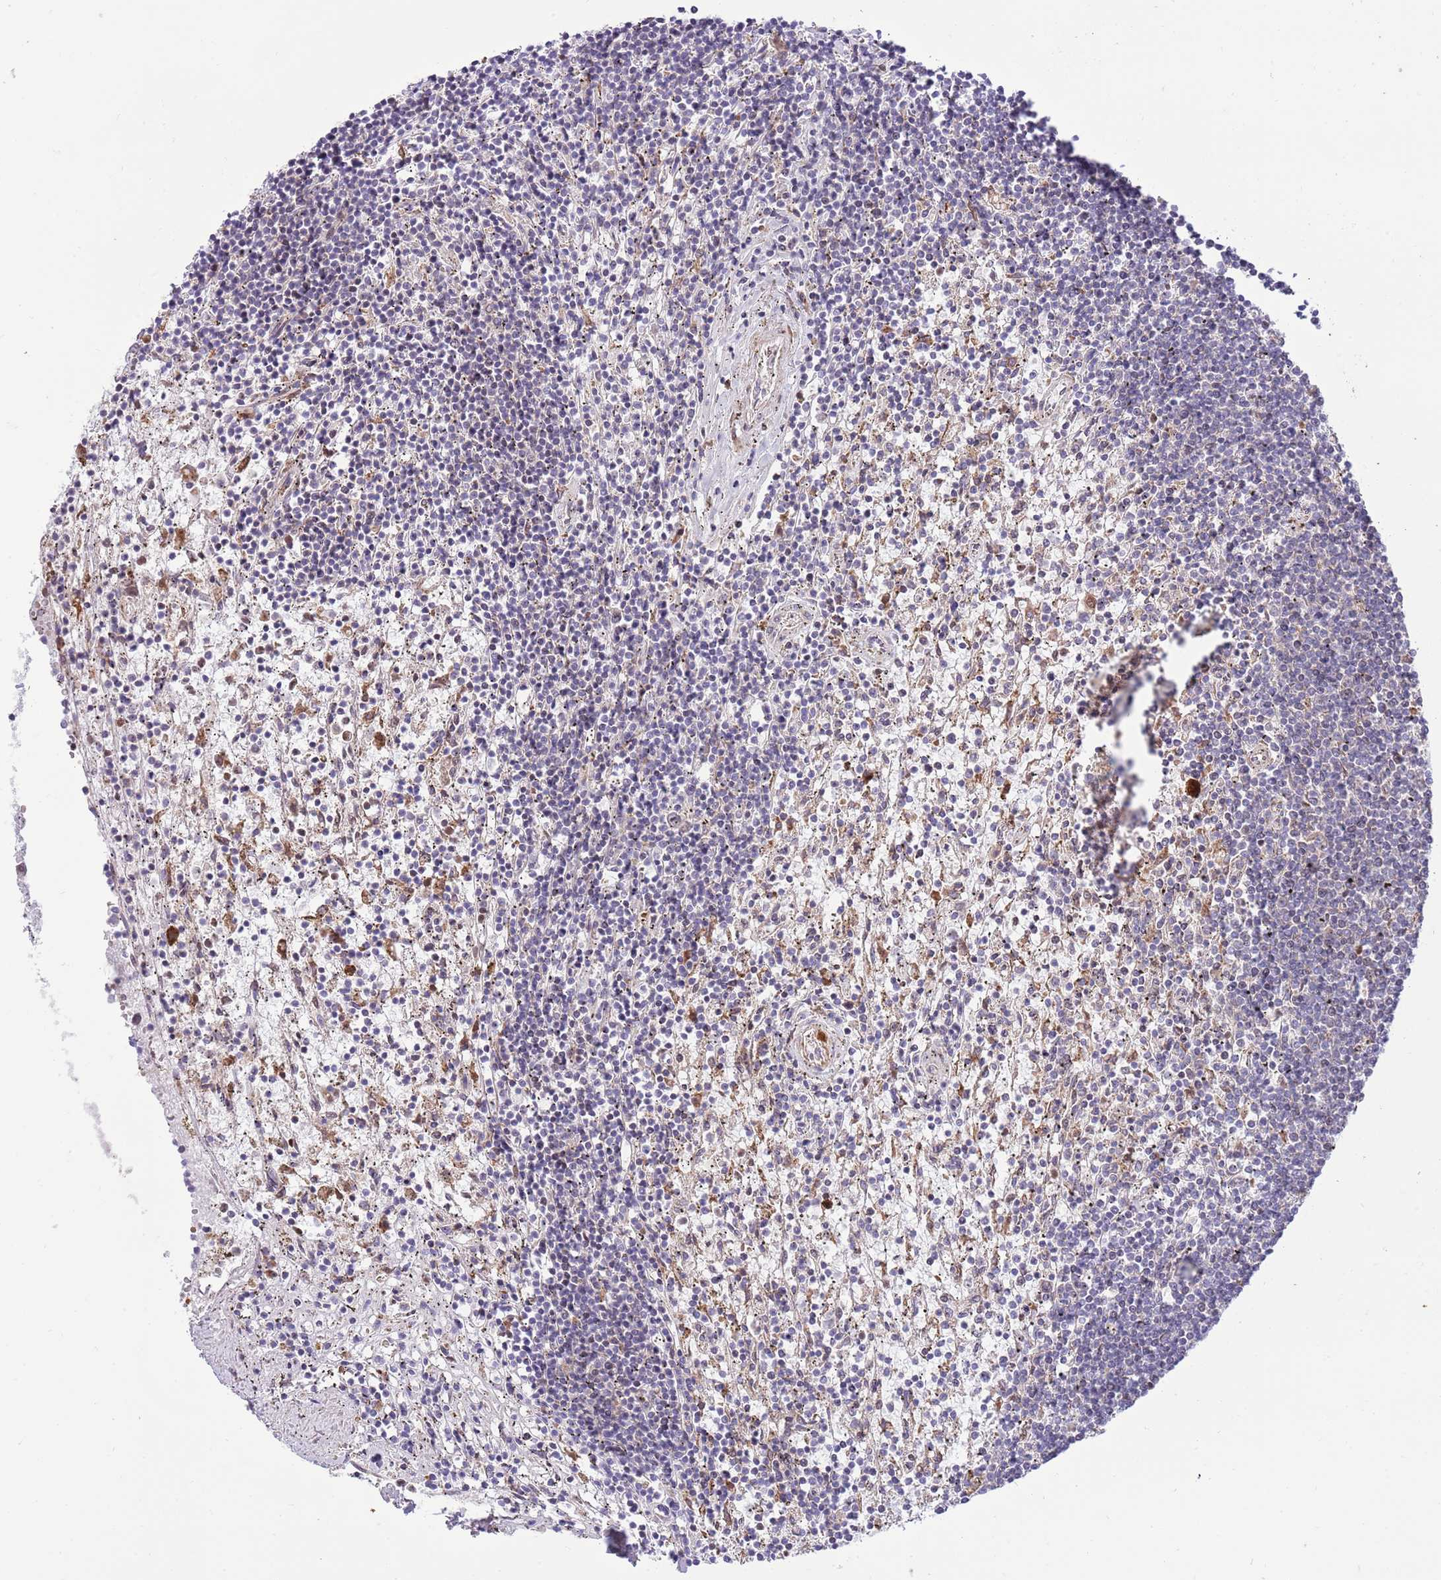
{"staining": {"intensity": "negative", "quantity": "none", "location": "none"}, "tissue": "lymphoma", "cell_type": "Tumor cells", "image_type": "cancer", "snomed": [{"axis": "morphology", "description": "Malignant lymphoma, non-Hodgkin's type, Low grade"}, {"axis": "topography", "description": "Spleen"}], "caption": "This is a micrograph of immunohistochemistry staining of low-grade malignant lymphoma, non-Hodgkin's type, which shows no staining in tumor cells. Brightfield microscopy of immunohistochemistry stained with DAB (brown) and hematoxylin (blue), captured at high magnification.", "gene": "DAND5", "patient": {"sex": "male", "age": 76}}